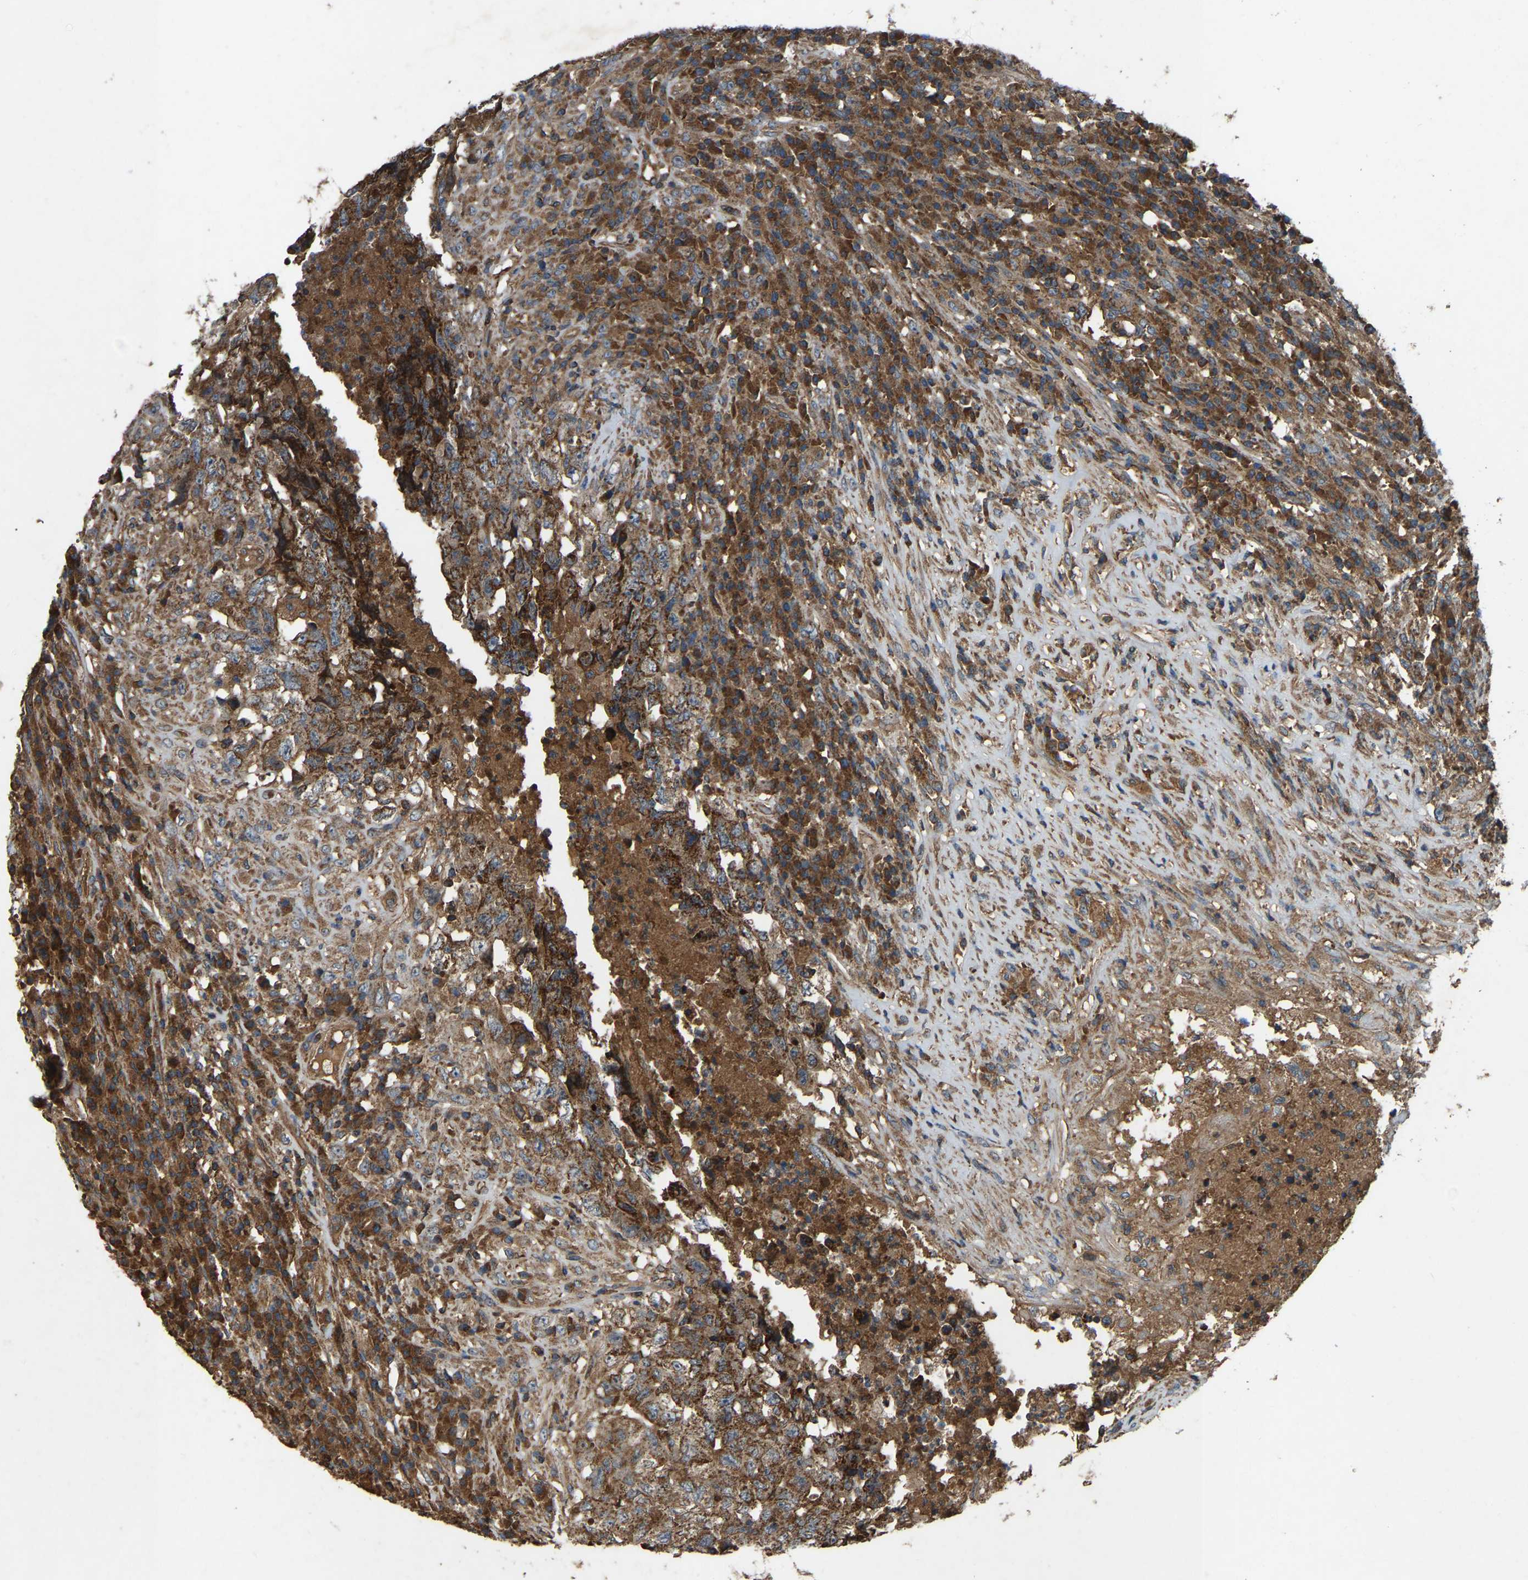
{"staining": {"intensity": "strong", "quantity": ">75%", "location": "cytoplasmic/membranous"}, "tissue": "testis cancer", "cell_type": "Tumor cells", "image_type": "cancer", "snomed": [{"axis": "morphology", "description": "Necrosis, NOS"}, {"axis": "morphology", "description": "Carcinoma, Embryonal, NOS"}, {"axis": "topography", "description": "Testis"}], "caption": "Immunohistochemical staining of testis embryonal carcinoma reveals high levels of strong cytoplasmic/membranous protein positivity in about >75% of tumor cells. The protein is shown in brown color, while the nuclei are stained blue.", "gene": "SAMD9L", "patient": {"sex": "male", "age": 19}}